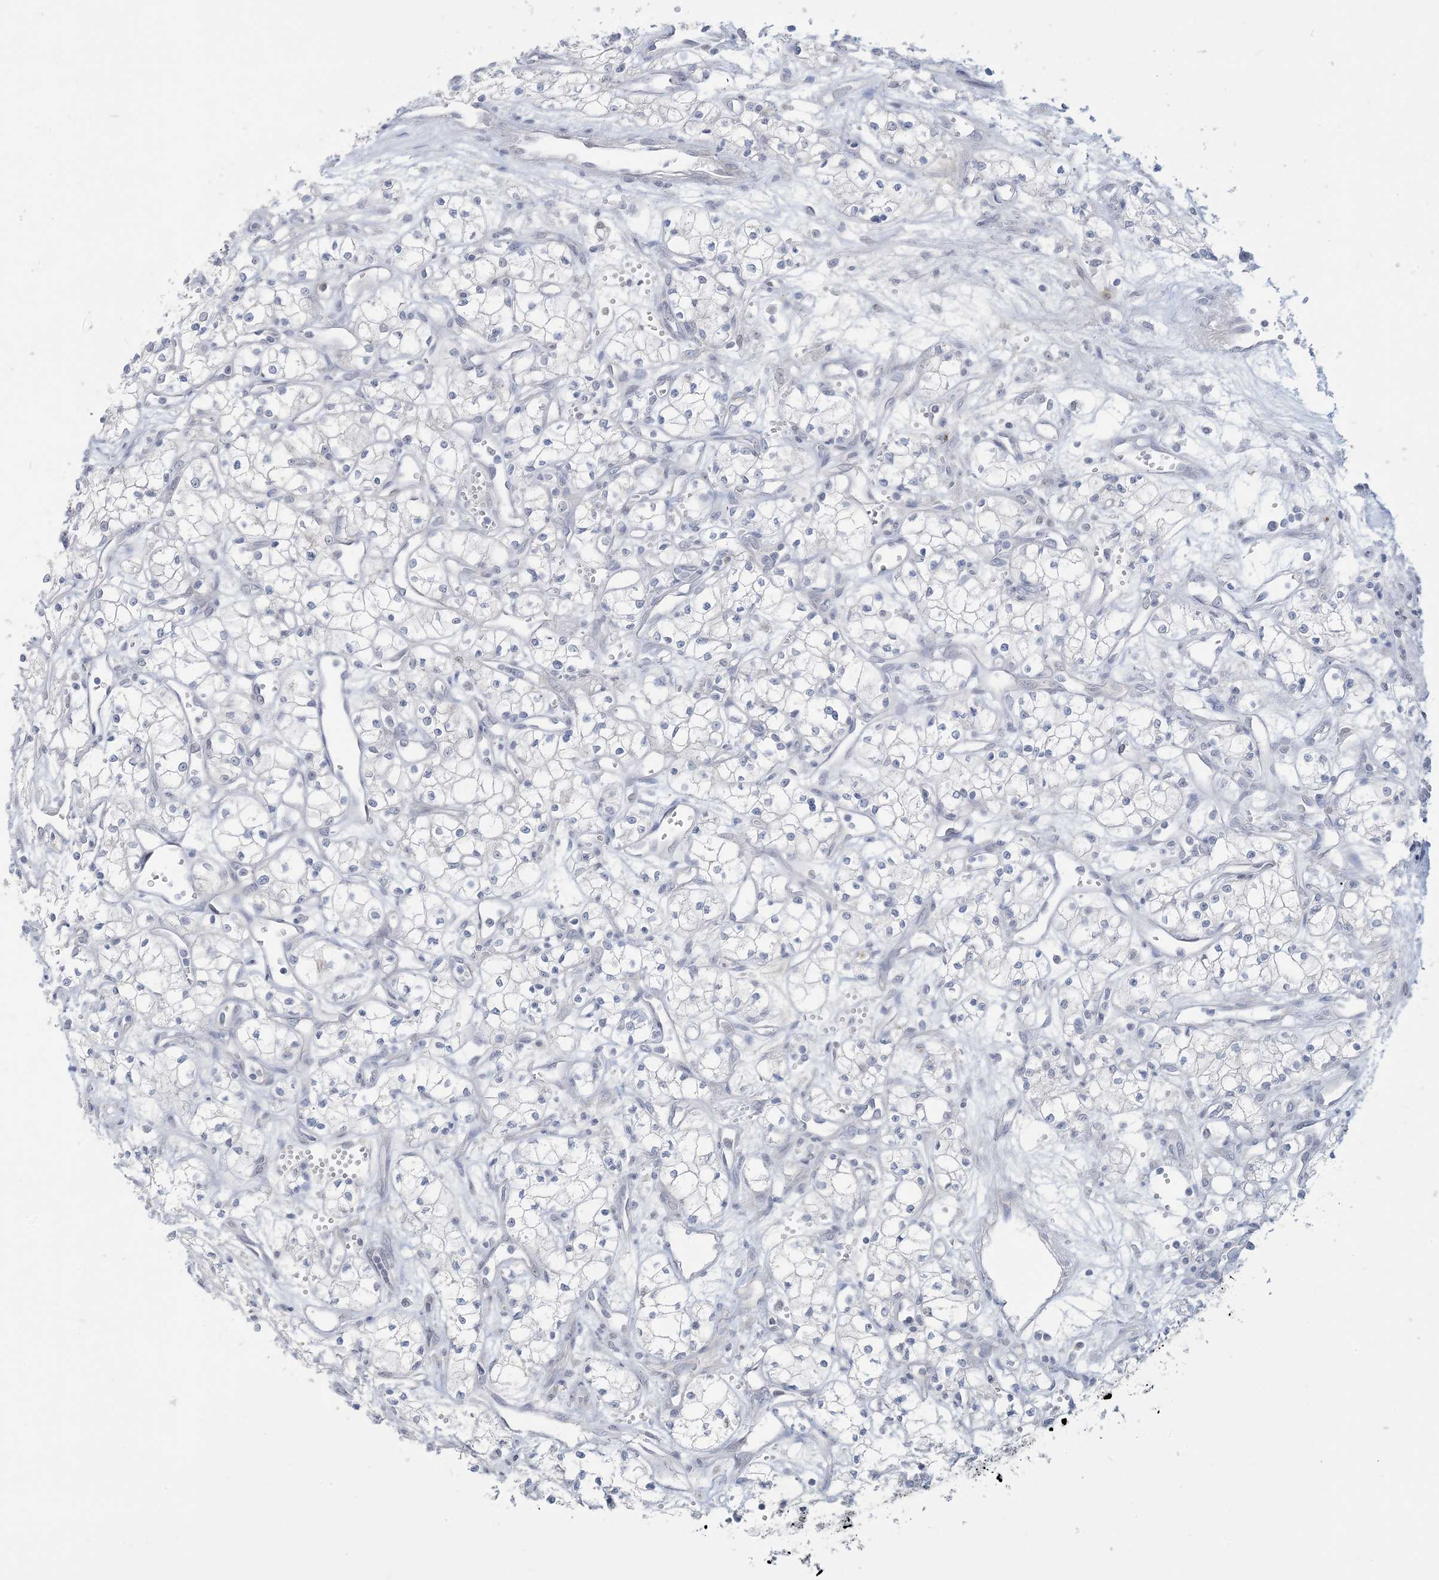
{"staining": {"intensity": "negative", "quantity": "none", "location": "none"}, "tissue": "renal cancer", "cell_type": "Tumor cells", "image_type": "cancer", "snomed": [{"axis": "morphology", "description": "Adenocarcinoma, NOS"}, {"axis": "topography", "description": "Kidney"}], "caption": "Immunohistochemistry histopathology image of human renal cancer stained for a protein (brown), which displays no staining in tumor cells.", "gene": "KIF3A", "patient": {"sex": "male", "age": 59}}